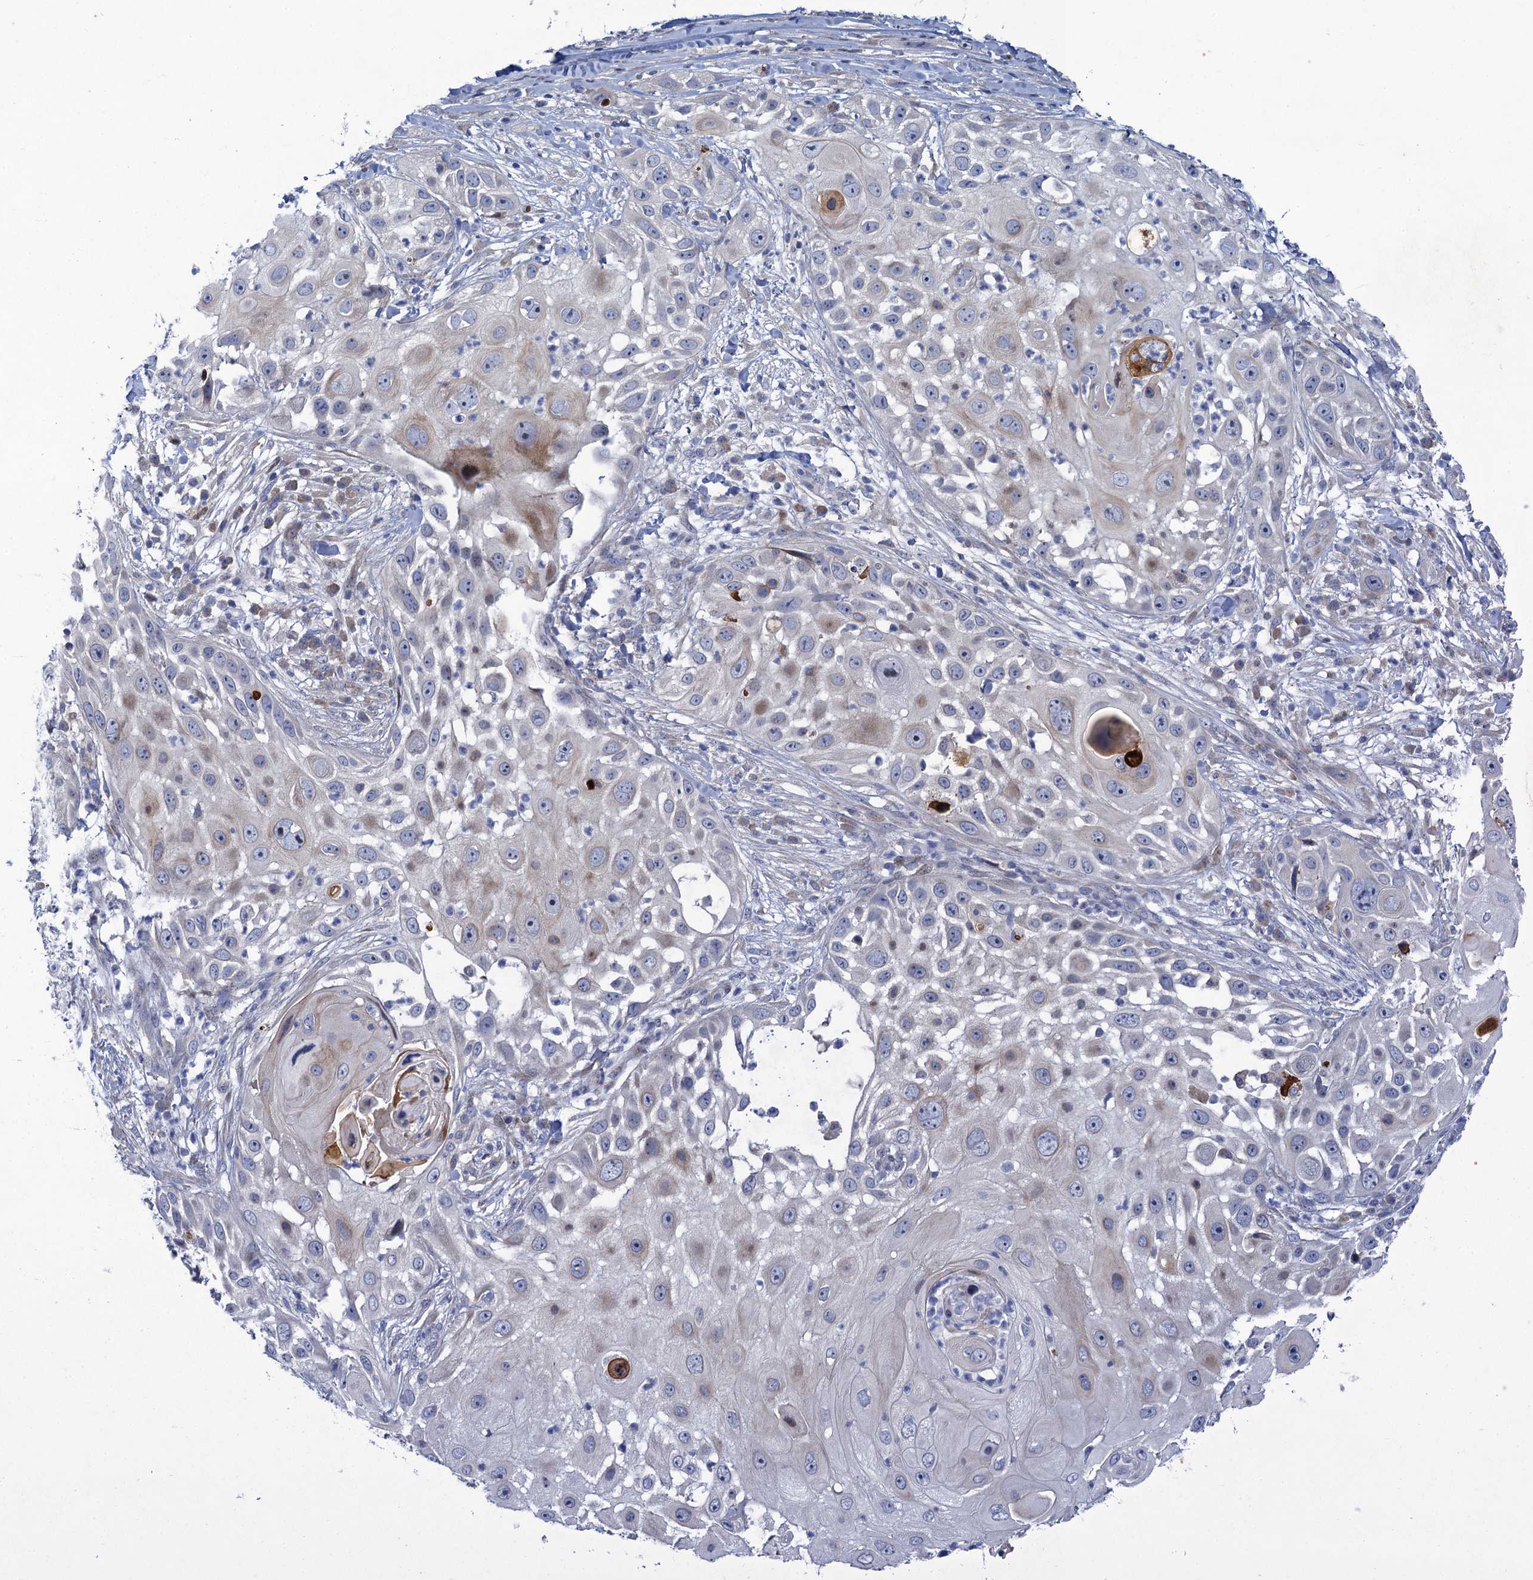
{"staining": {"intensity": "moderate", "quantity": "<25%", "location": "cytoplasmic/membranous"}, "tissue": "skin cancer", "cell_type": "Tumor cells", "image_type": "cancer", "snomed": [{"axis": "morphology", "description": "Squamous cell carcinoma, NOS"}, {"axis": "topography", "description": "Skin"}], "caption": "Immunohistochemistry (IHC) staining of skin squamous cell carcinoma, which reveals low levels of moderate cytoplasmic/membranous positivity in approximately <25% of tumor cells indicating moderate cytoplasmic/membranous protein staining. The staining was performed using DAB (brown) for protein detection and nuclei were counterstained in hematoxylin (blue).", "gene": "QPCTL", "patient": {"sex": "female", "age": 44}}